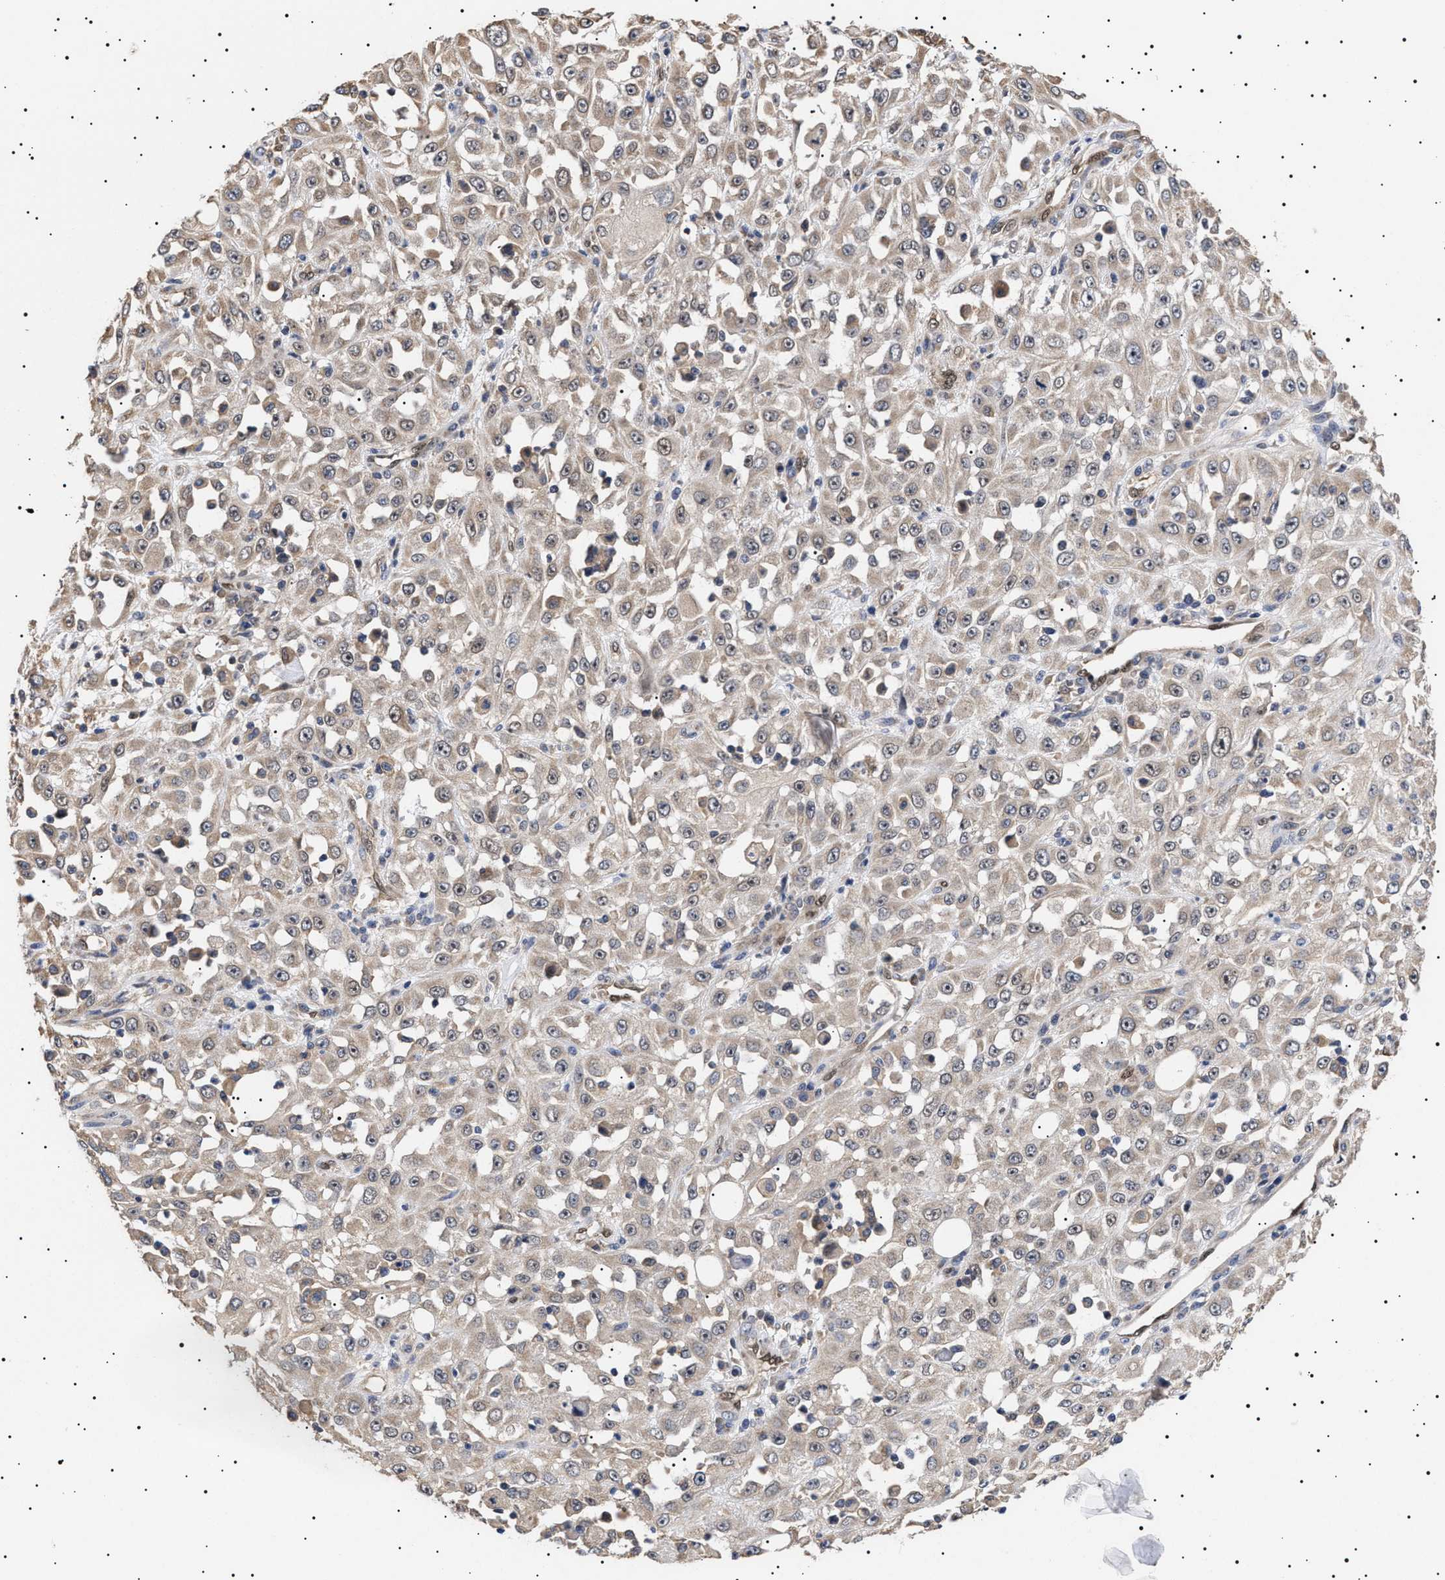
{"staining": {"intensity": "negative", "quantity": "none", "location": "none"}, "tissue": "skin cancer", "cell_type": "Tumor cells", "image_type": "cancer", "snomed": [{"axis": "morphology", "description": "Squamous cell carcinoma, NOS"}, {"axis": "morphology", "description": "Squamous cell carcinoma, metastatic, NOS"}, {"axis": "topography", "description": "Skin"}, {"axis": "topography", "description": "Lymph node"}], "caption": "Immunohistochemistry of human skin cancer (metastatic squamous cell carcinoma) exhibits no positivity in tumor cells.", "gene": "KRBA1", "patient": {"sex": "male", "age": 75}}